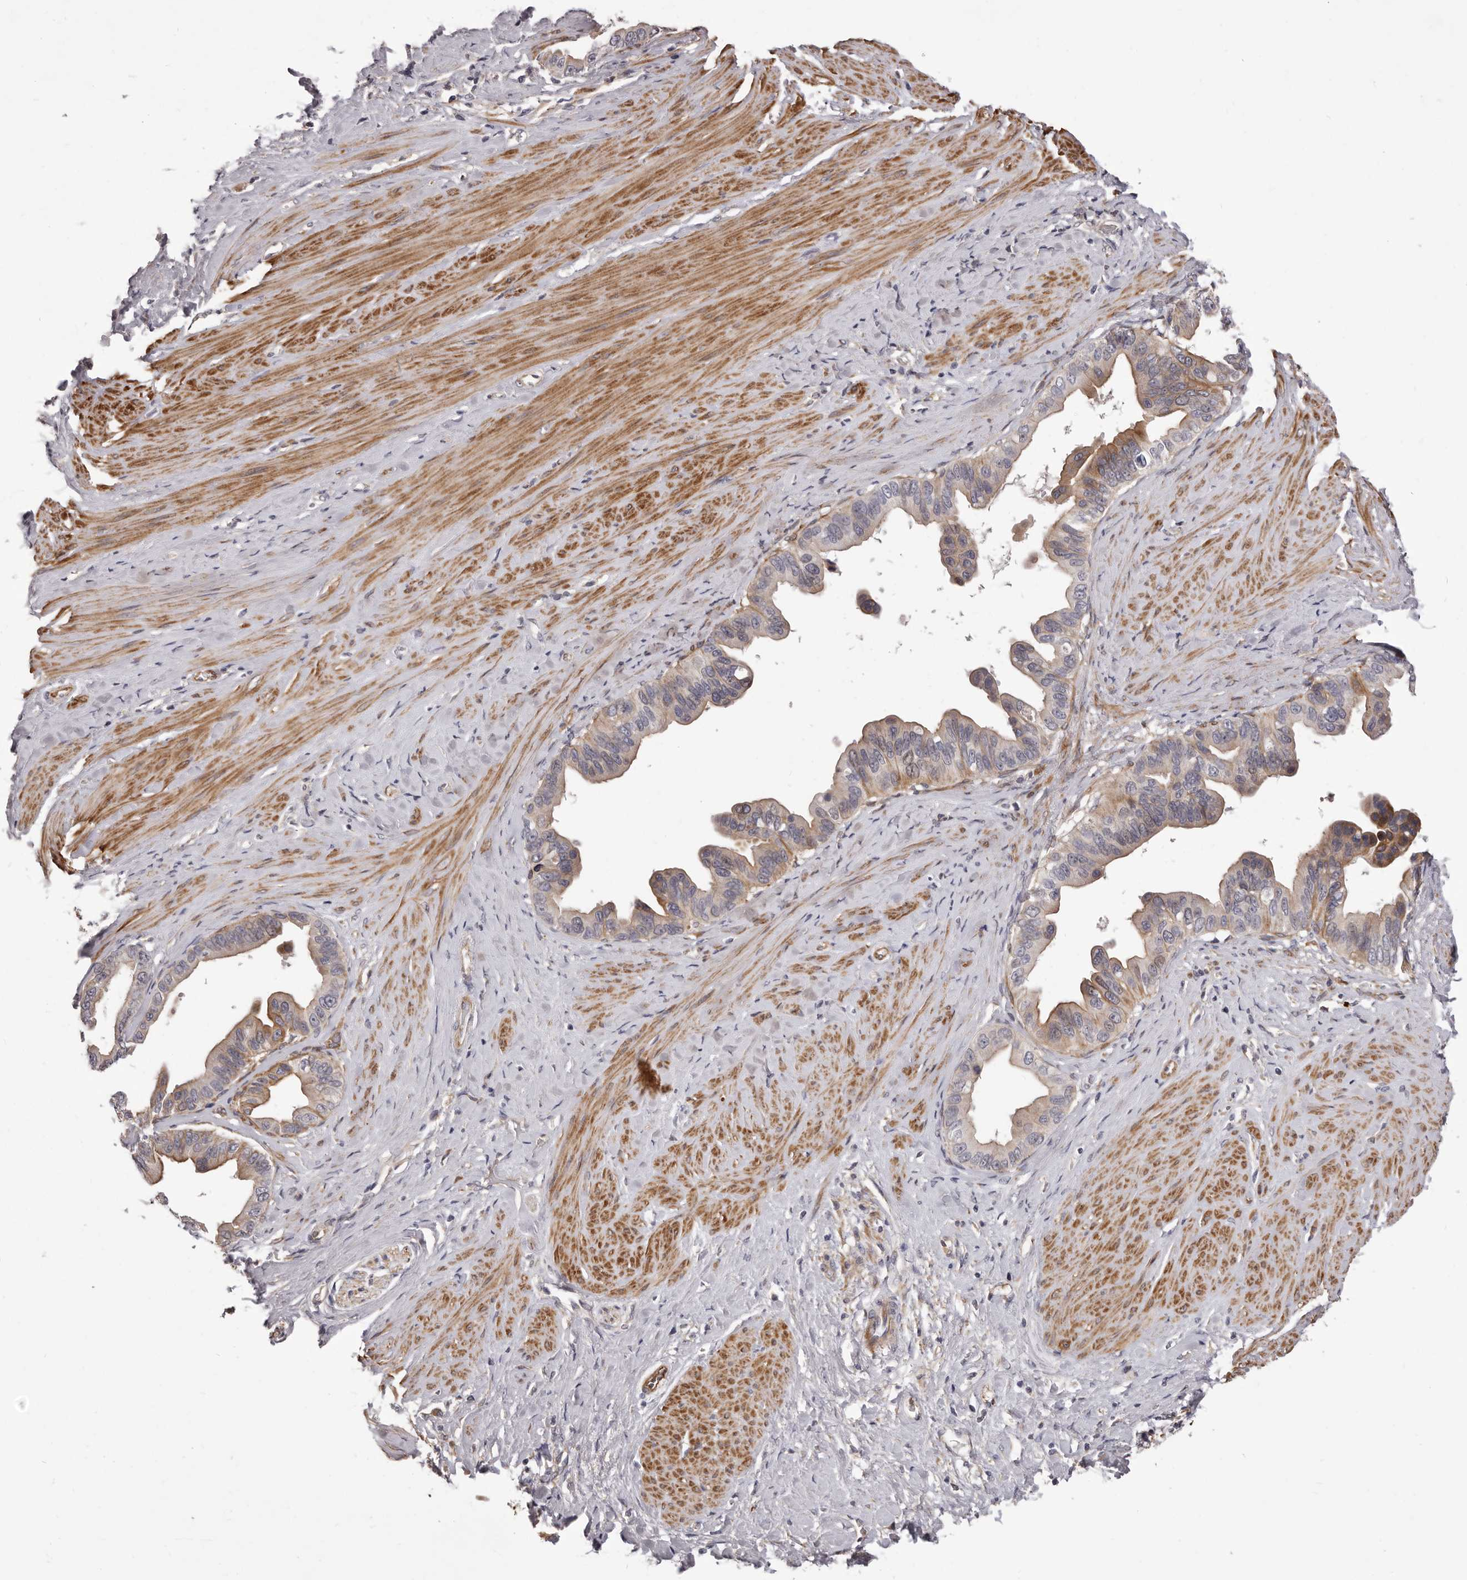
{"staining": {"intensity": "moderate", "quantity": "25%-75%", "location": "cytoplasmic/membranous"}, "tissue": "pancreatic cancer", "cell_type": "Tumor cells", "image_type": "cancer", "snomed": [{"axis": "morphology", "description": "Adenocarcinoma, NOS"}, {"axis": "topography", "description": "Pancreas"}], "caption": "Immunohistochemical staining of pancreatic cancer (adenocarcinoma) reveals medium levels of moderate cytoplasmic/membranous protein staining in approximately 25%-75% of tumor cells.", "gene": "ALPK1", "patient": {"sex": "female", "age": 56}}